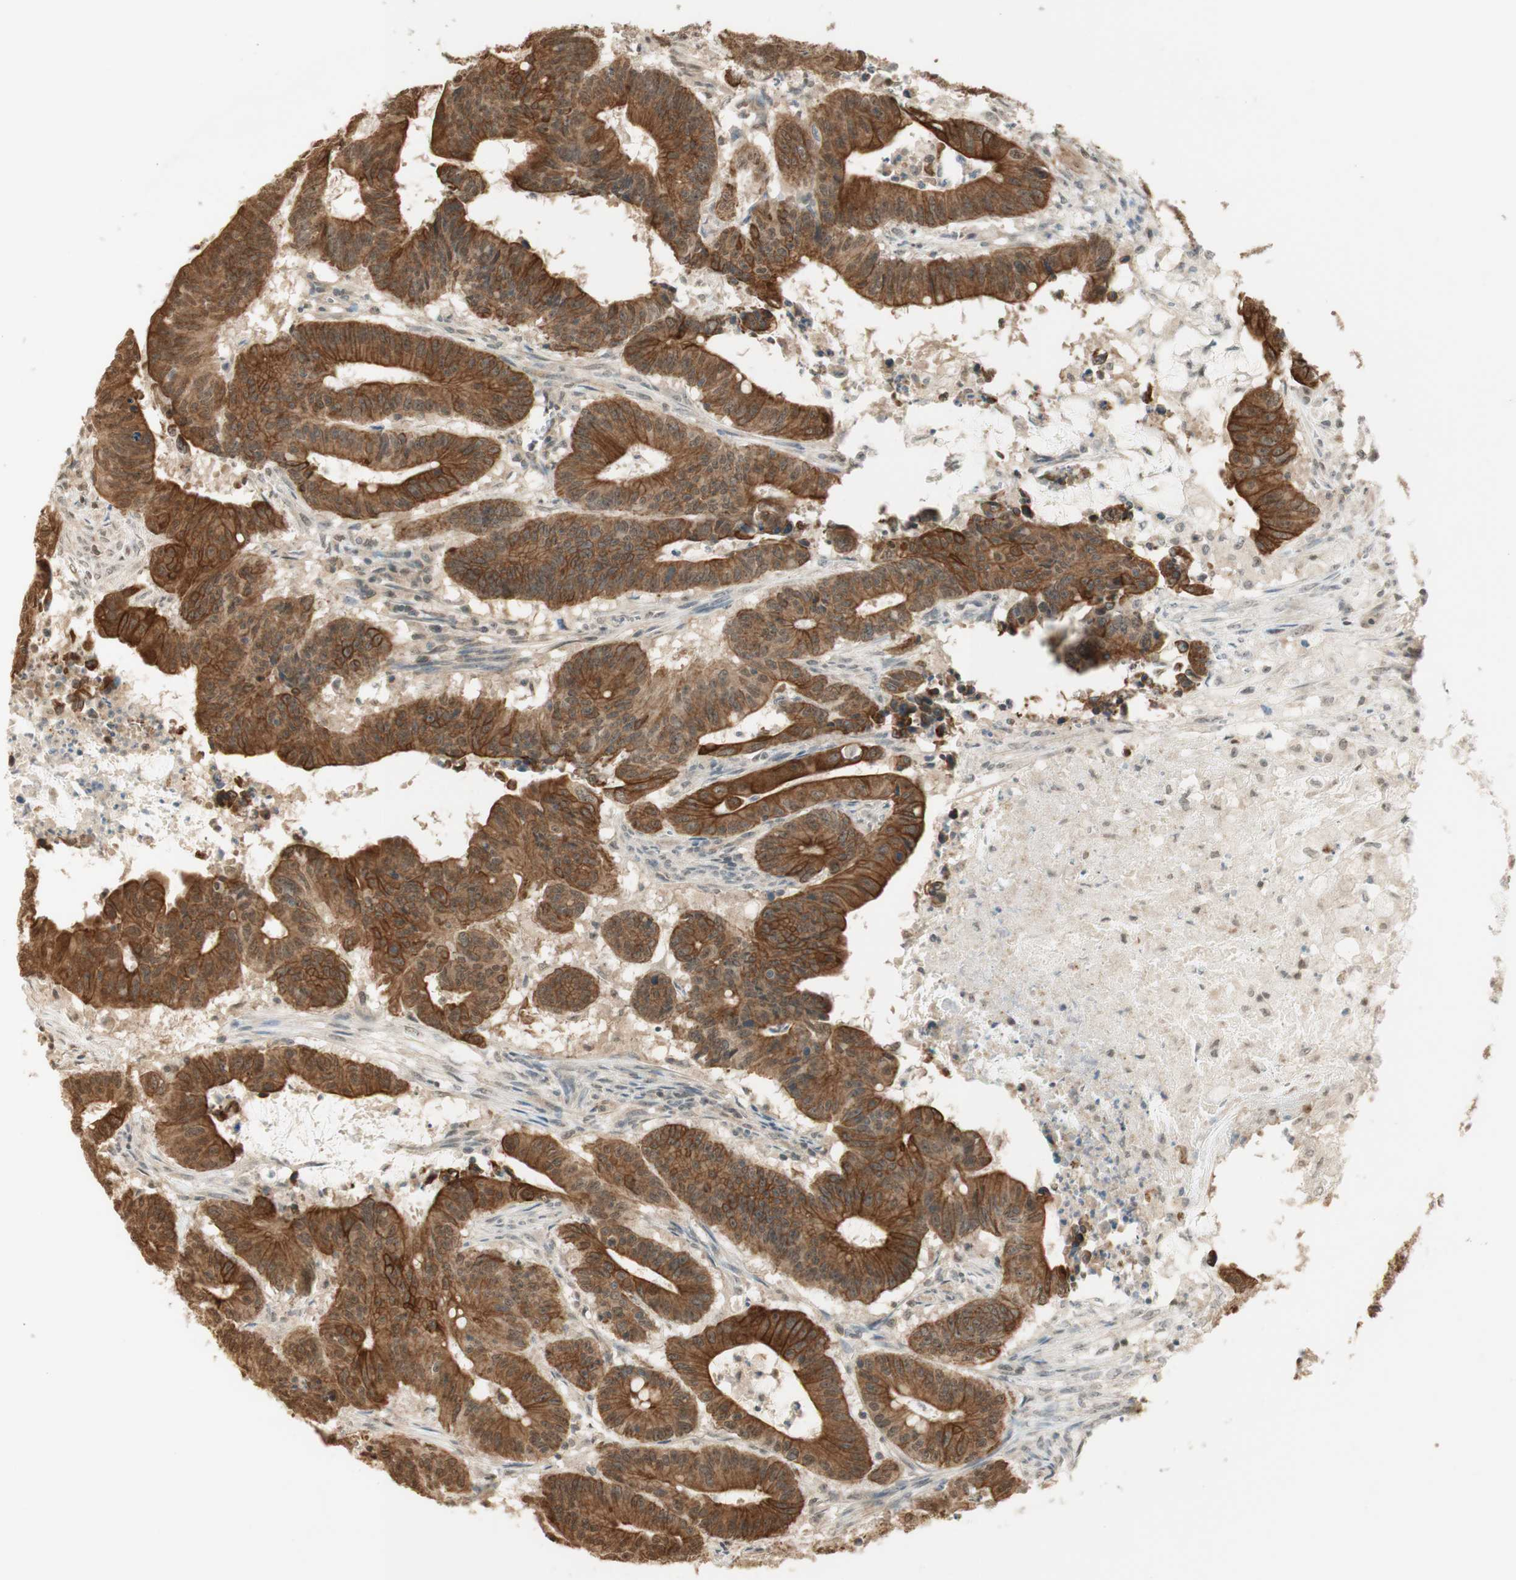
{"staining": {"intensity": "moderate", "quantity": ">75%", "location": "cytoplasmic/membranous"}, "tissue": "colorectal cancer", "cell_type": "Tumor cells", "image_type": "cancer", "snomed": [{"axis": "morphology", "description": "Adenocarcinoma, NOS"}, {"axis": "topography", "description": "Colon"}], "caption": "Immunohistochemical staining of human colorectal cancer (adenocarcinoma) displays medium levels of moderate cytoplasmic/membranous staining in about >75% of tumor cells.", "gene": "SPINT2", "patient": {"sex": "male", "age": 45}}